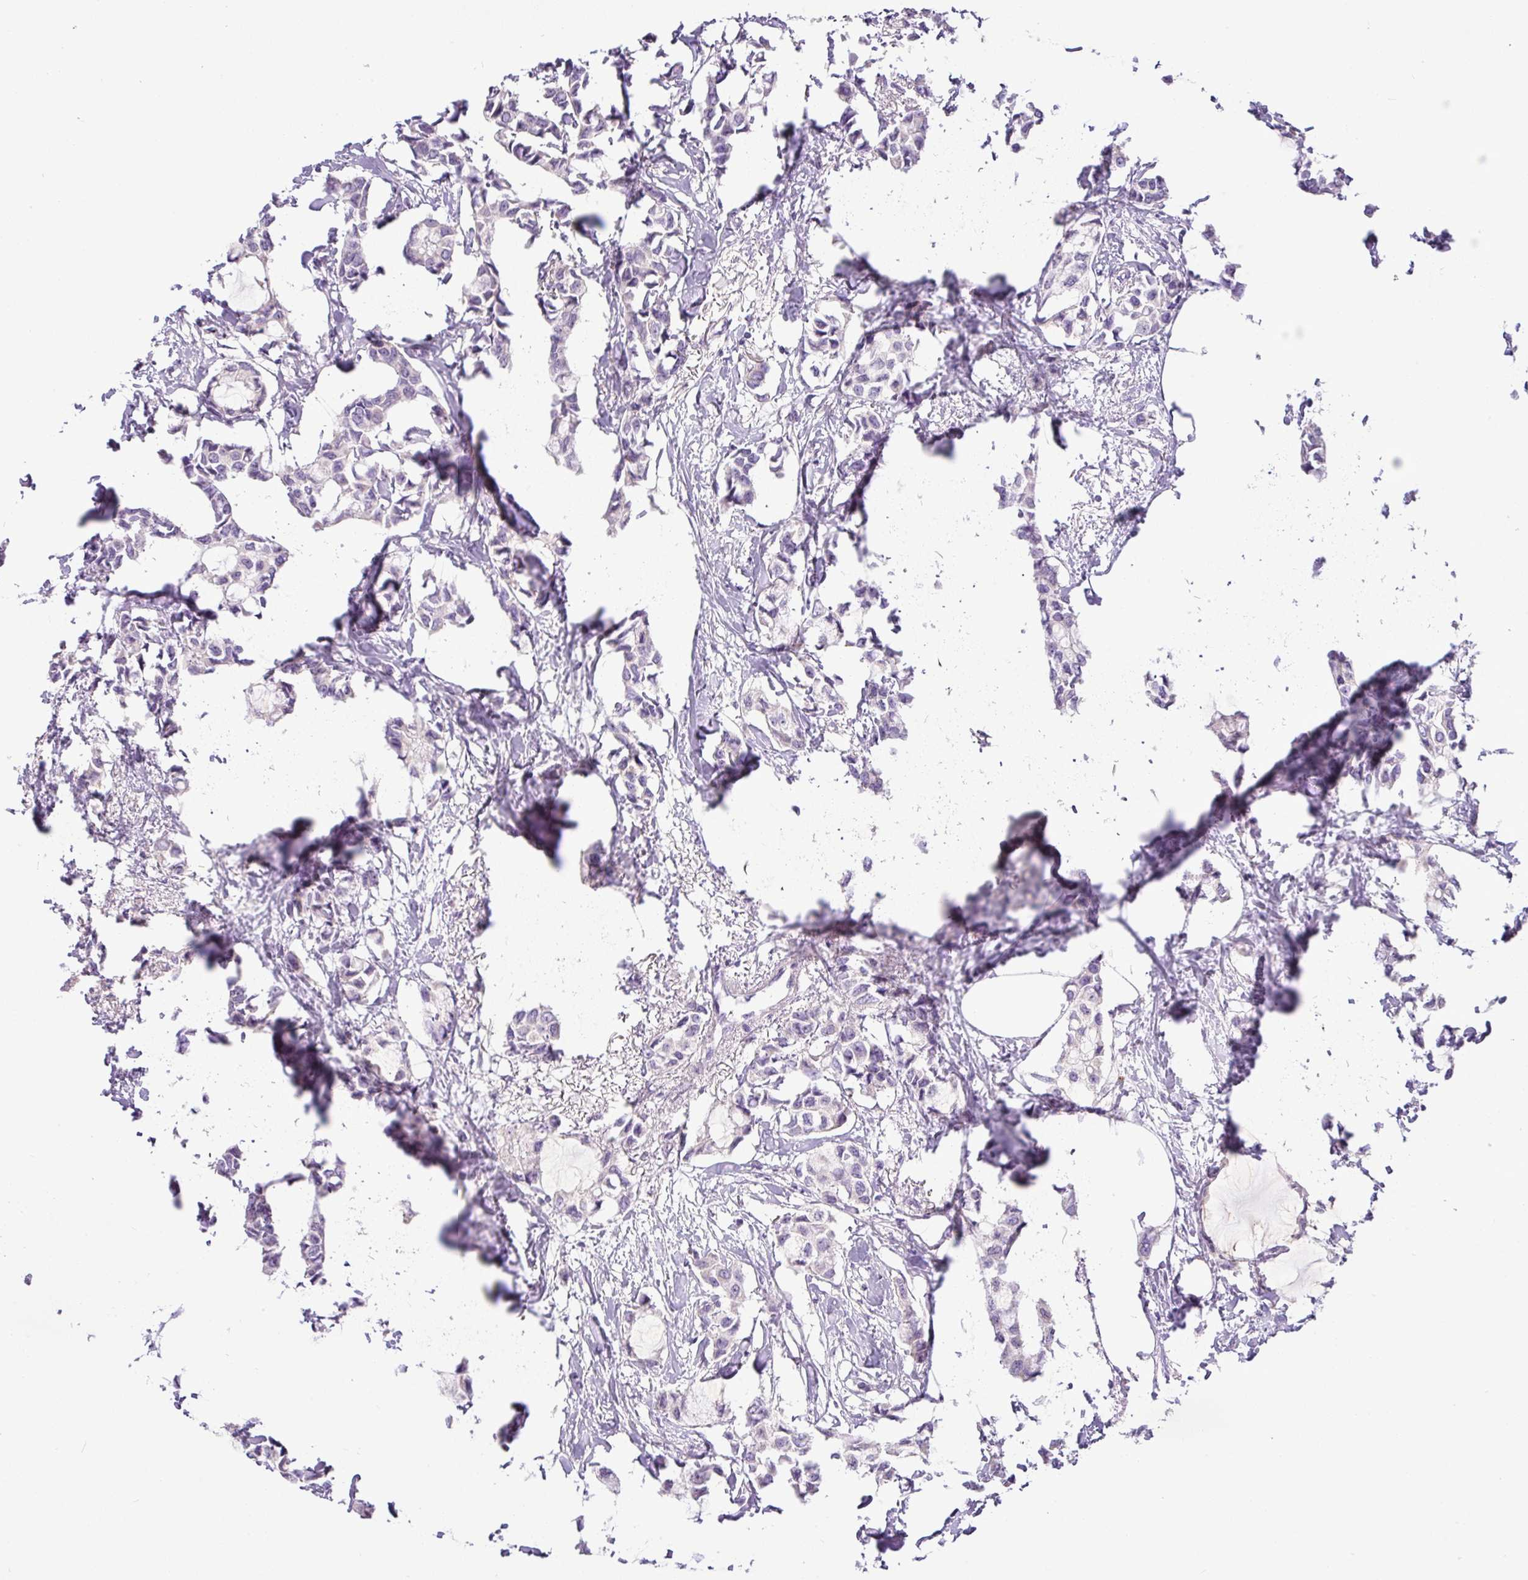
{"staining": {"intensity": "negative", "quantity": "none", "location": "none"}, "tissue": "breast cancer", "cell_type": "Tumor cells", "image_type": "cancer", "snomed": [{"axis": "morphology", "description": "Duct carcinoma"}, {"axis": "topography", "description": "Breast"}], "caption": "The image demonstrates no significant positivity in tumor cells of breast infiltrating ductal carcinoma.", "gene": "HMCN2", "patient": {"sex": "female", "age": 73}}